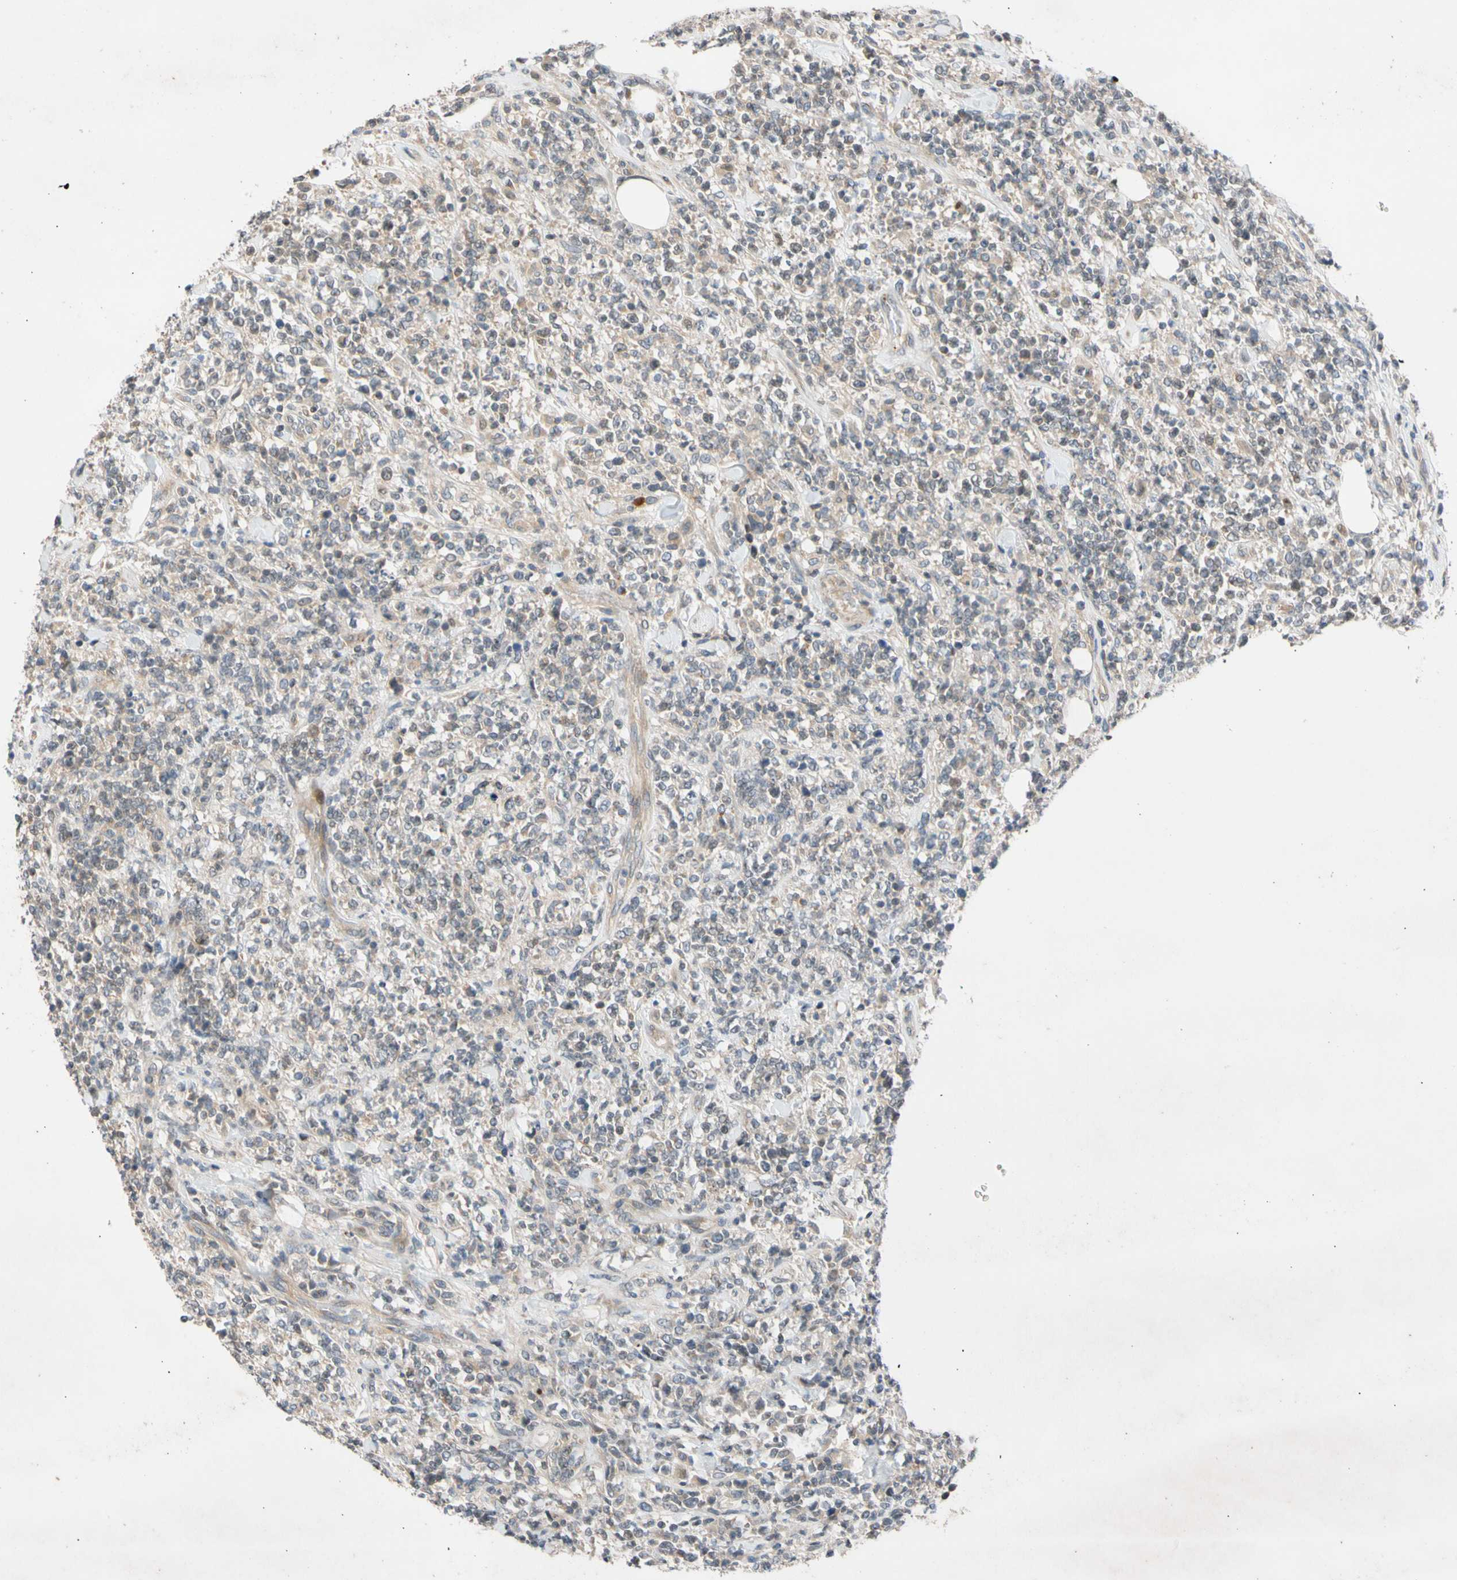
{"staining": {"intensity": "negative", "quantity": "none", "location": "none"}, "tissue": "lymphoma", "cell_type": "Tumor cells", "image_type": "cancer", "snomed": [{"axis": "morphology", "description": "Malignant lymphoma, non-Hodgkin's type, High grade"}, {"axis": "topography", "description": "Soft tissue"}], "caption": "The immunohistochemistry (IHC) photomicrograph has no significant positivity in tumor cells of lymphoma tissue. (Brightfield microscopy of DAB (3,3'-diaminobenzidine) IHC at high magnification).", "gene": "CNST", "patient": {"sex": "male", "age": 18}}